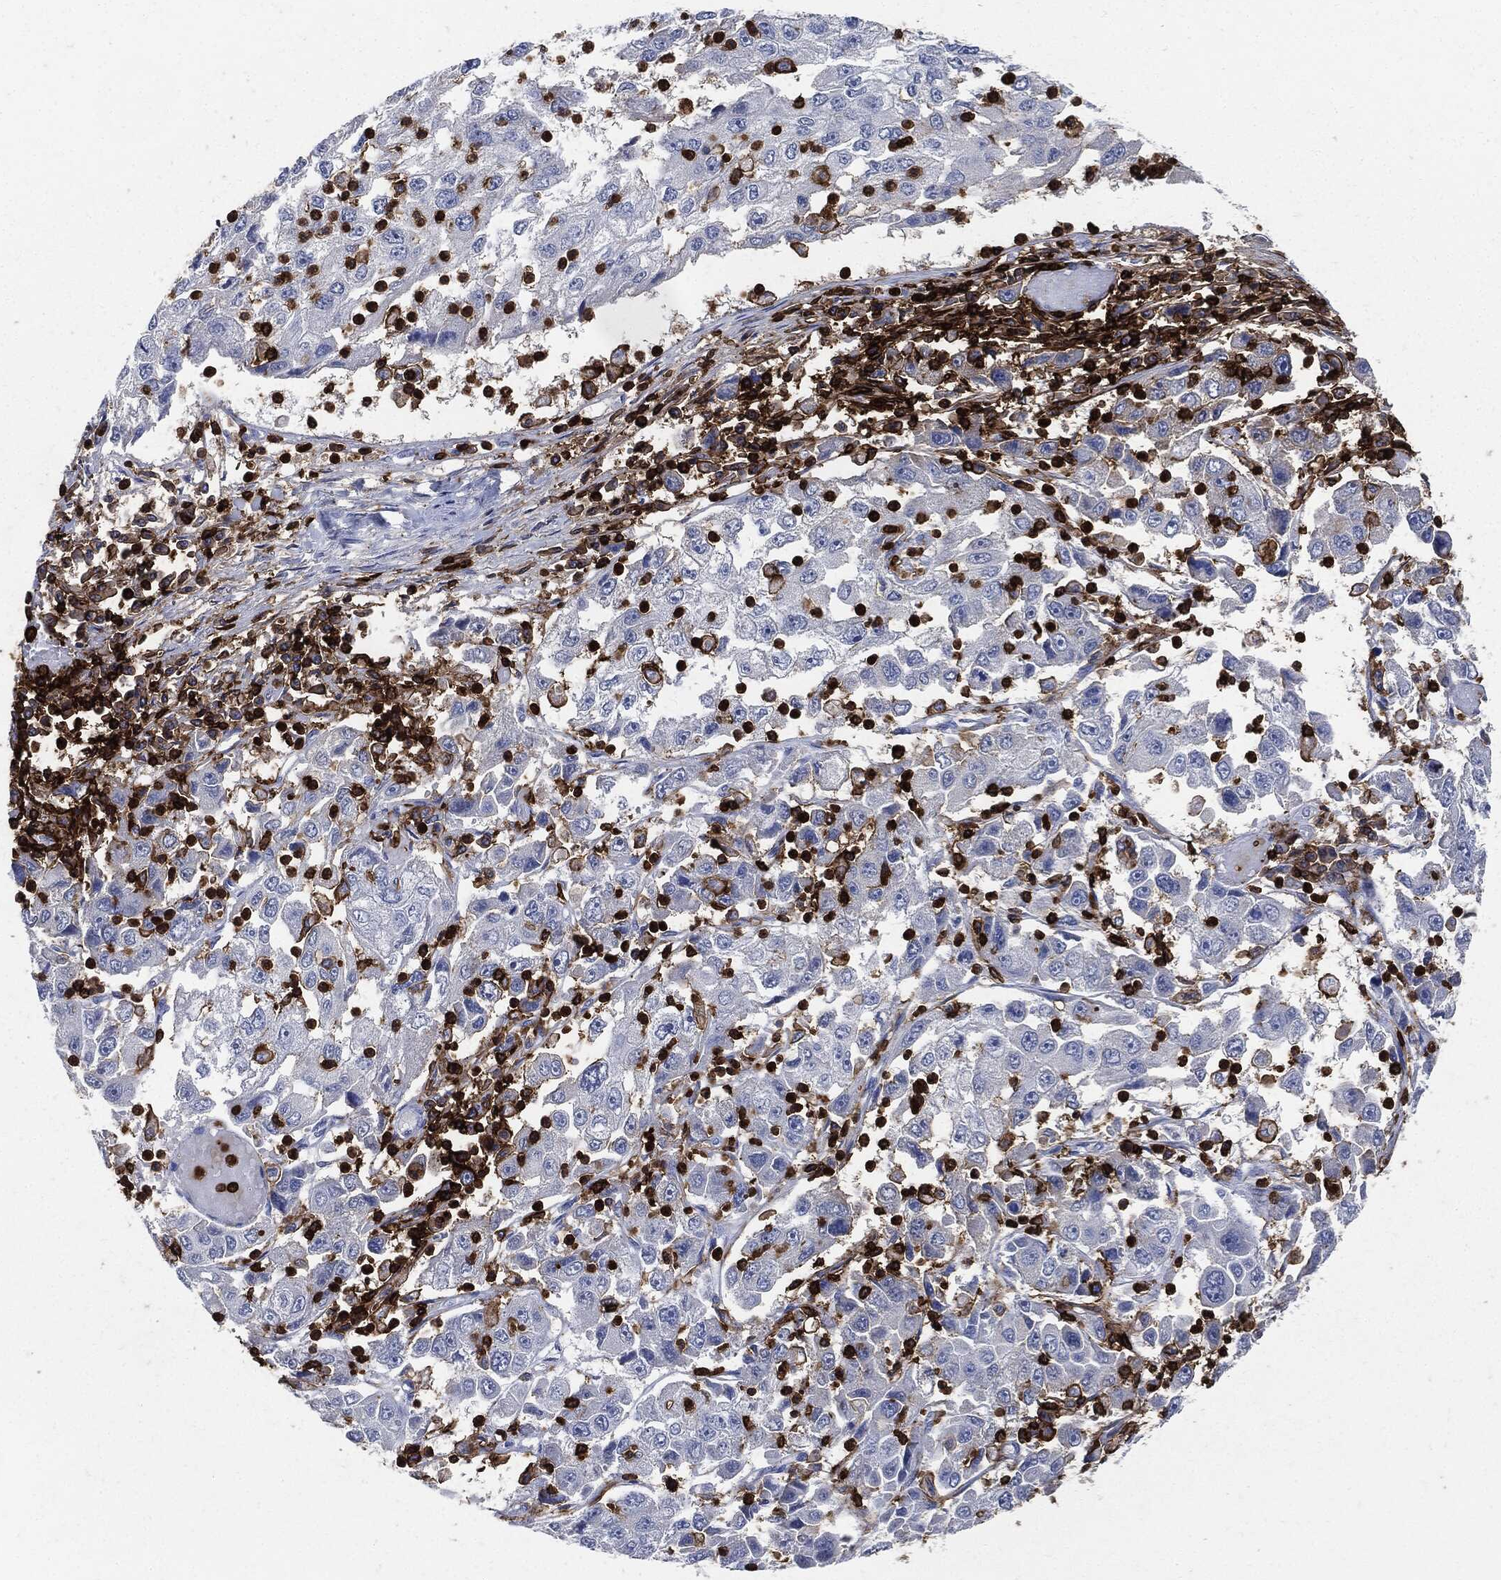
{"staining": {"intensity": "negative", "quantity": "none", "location": "none"}, "tissue": "cervical cancer", "cell_type": "Tumor cells", "image_type": "cancer", "snomed": [{"axis": "morphology", "description": "Squamous cell carcinoma, NOS"}, {"axis": "topography", "description": "Cervix"}], "caption": "A high-resolution photomicrograph shows immunohistochemistry staining of cervical cancer, which reveals no significant staining in tumor cells. (DAB immunohistochemistry visualized using brightfield microscopy, high magnification).", "gene": "PTPRC", "patient": {"sex": "female", "age": 36}}